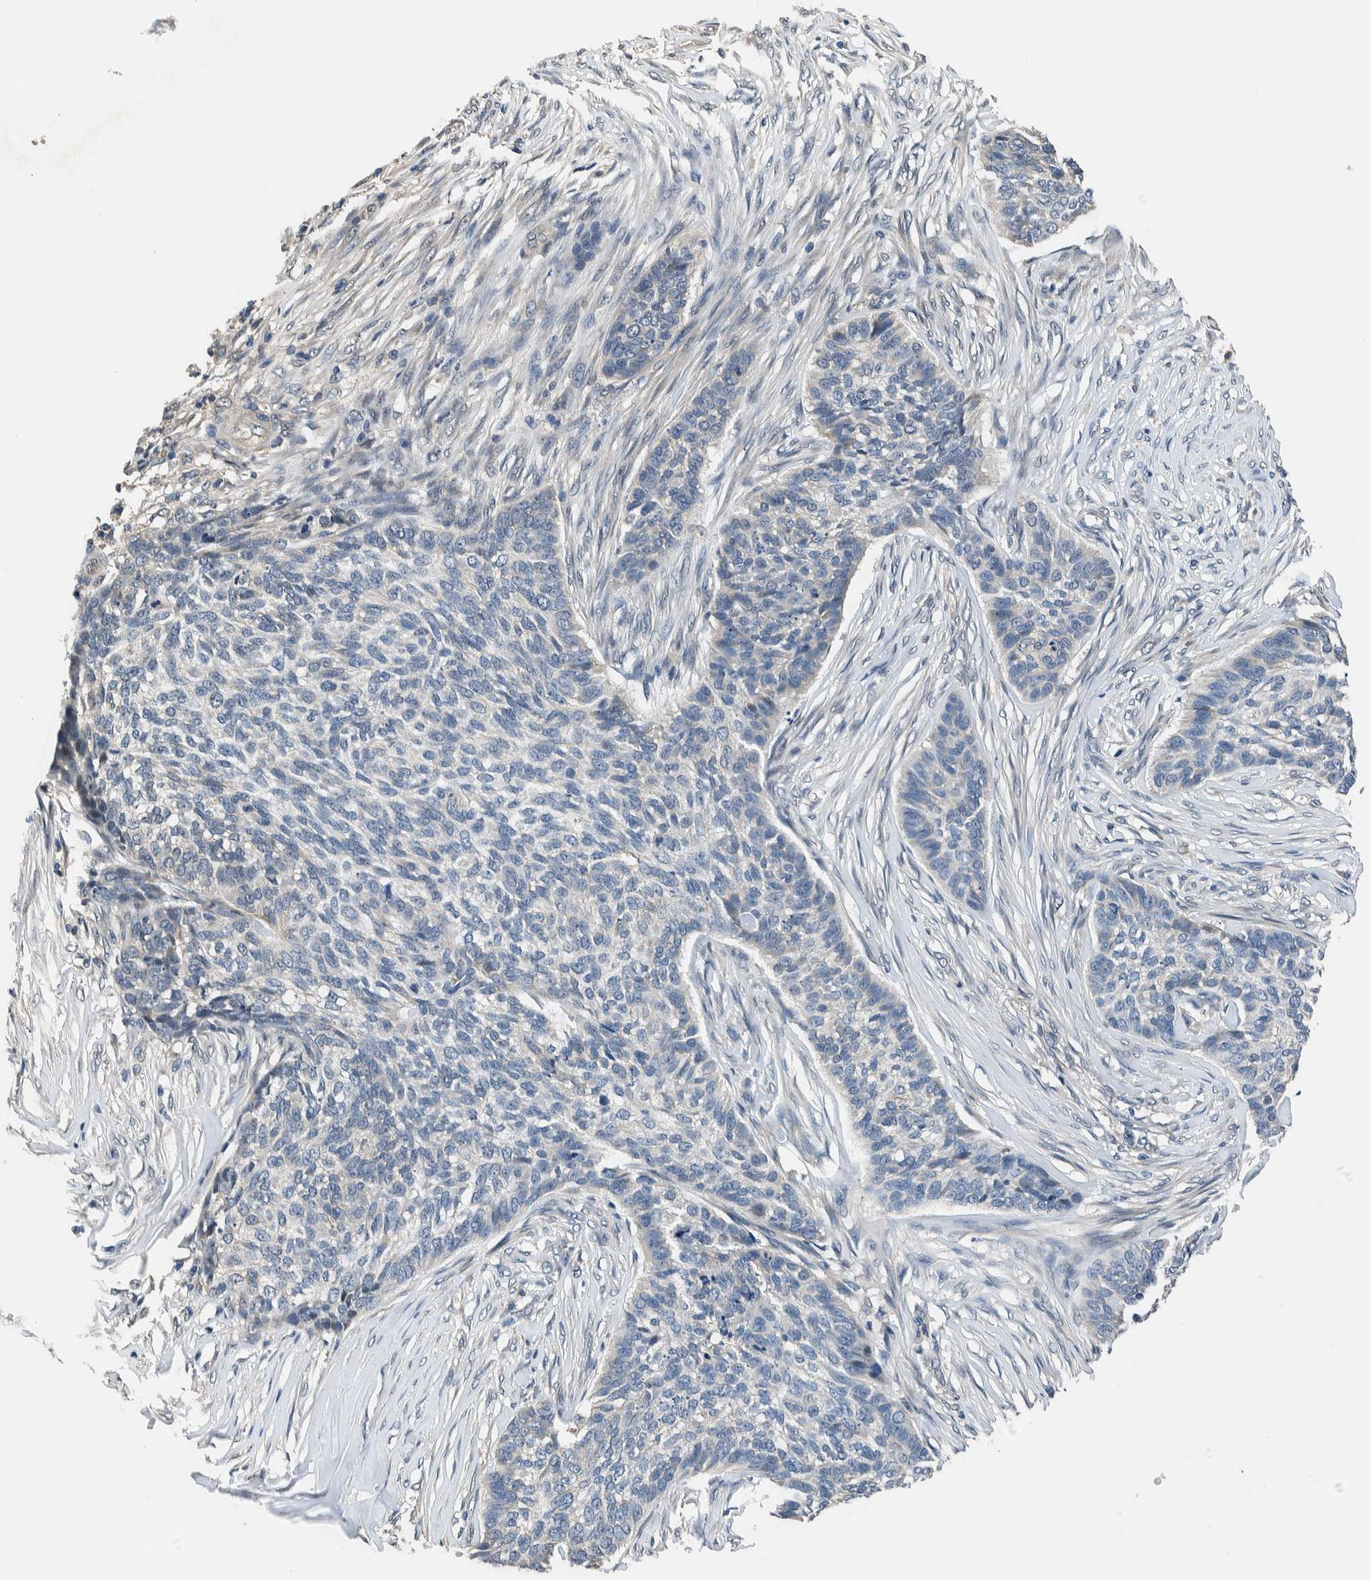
{"staining": {"intensity": "negative", "quantity": "none", "location": "none"}, "tissue": "skin cancer", "cell_type": "Tumor cells", "image_type": "cancer", "snomed": [{"axis": "morphology", "description": "Basal cell carcinoma"}, {"axis": "topography", "description": "Skin"}], "caption": "A histopathology image of skin cancer (basal cell carcinoma) stained for a protein shows no brown staining in tumor cells.", "gene": "NIBAN2", "patient": {"sex": "male", "age": 85}}